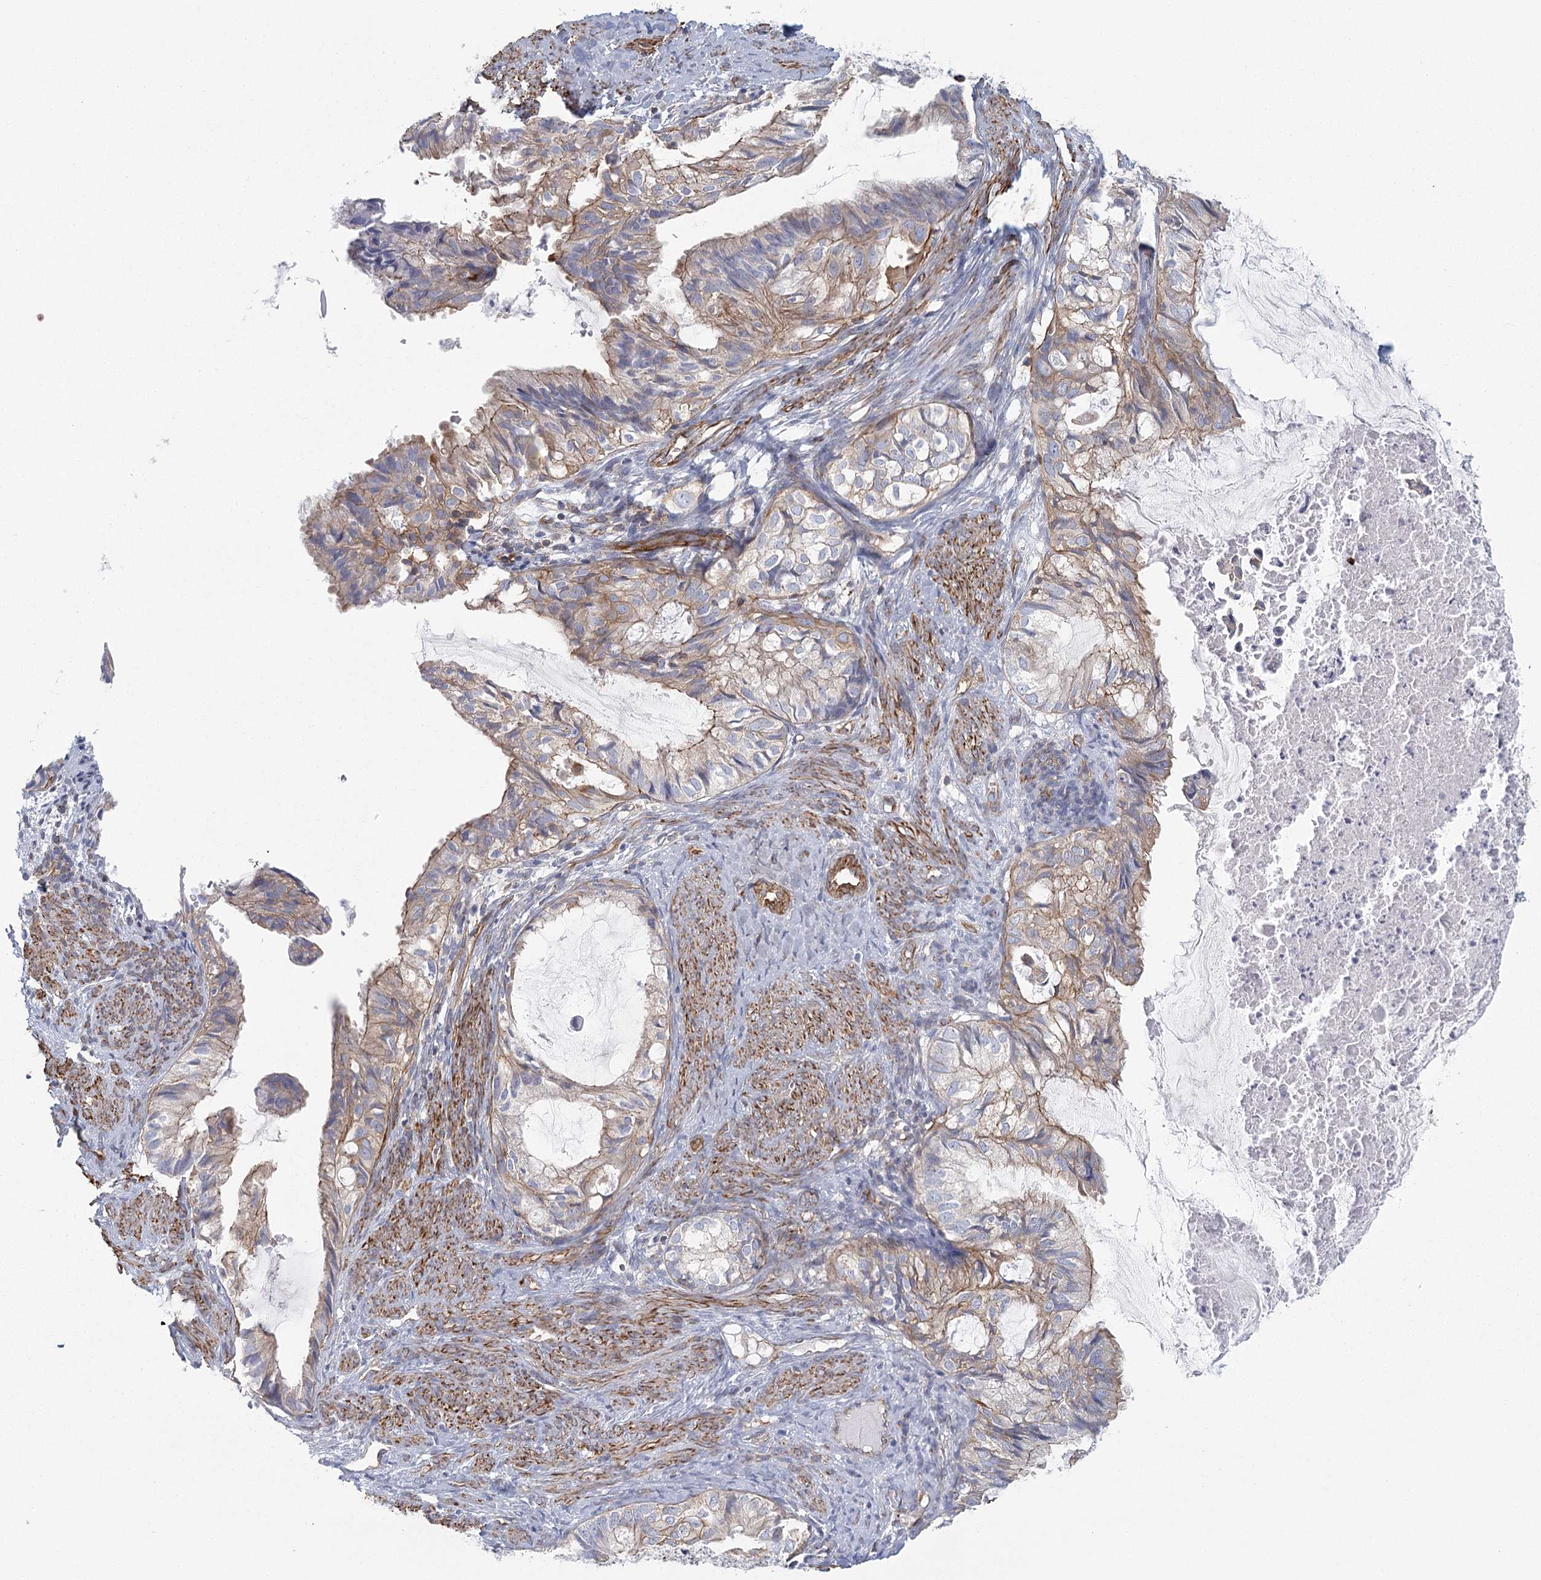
{"staining": {"intensity": "weak", "quantity": "25%-75%", "location": "cytoplasmic/membranous"}, "tissue": "cervical cancer", "cell_type": "Tumor cells", "image_type": "cancer", "snomed": [{"axis": "morphology", "description": "Normal tissue, NOS"}, {"axis": "morphology", "description": "Adenocarcinoma, NOS"}, {"axis": "topography", "description": "Cervix"}, {"axis": "topography", "description": "Endometrium"}], "caption": "Protein staining exhibits weak cytoplasmic/membranous expression in approximately 25%-75% of tumor cells in cervical cancer.", "gene": "IFT46", "patient": {"sex": "female", "age": 86}}